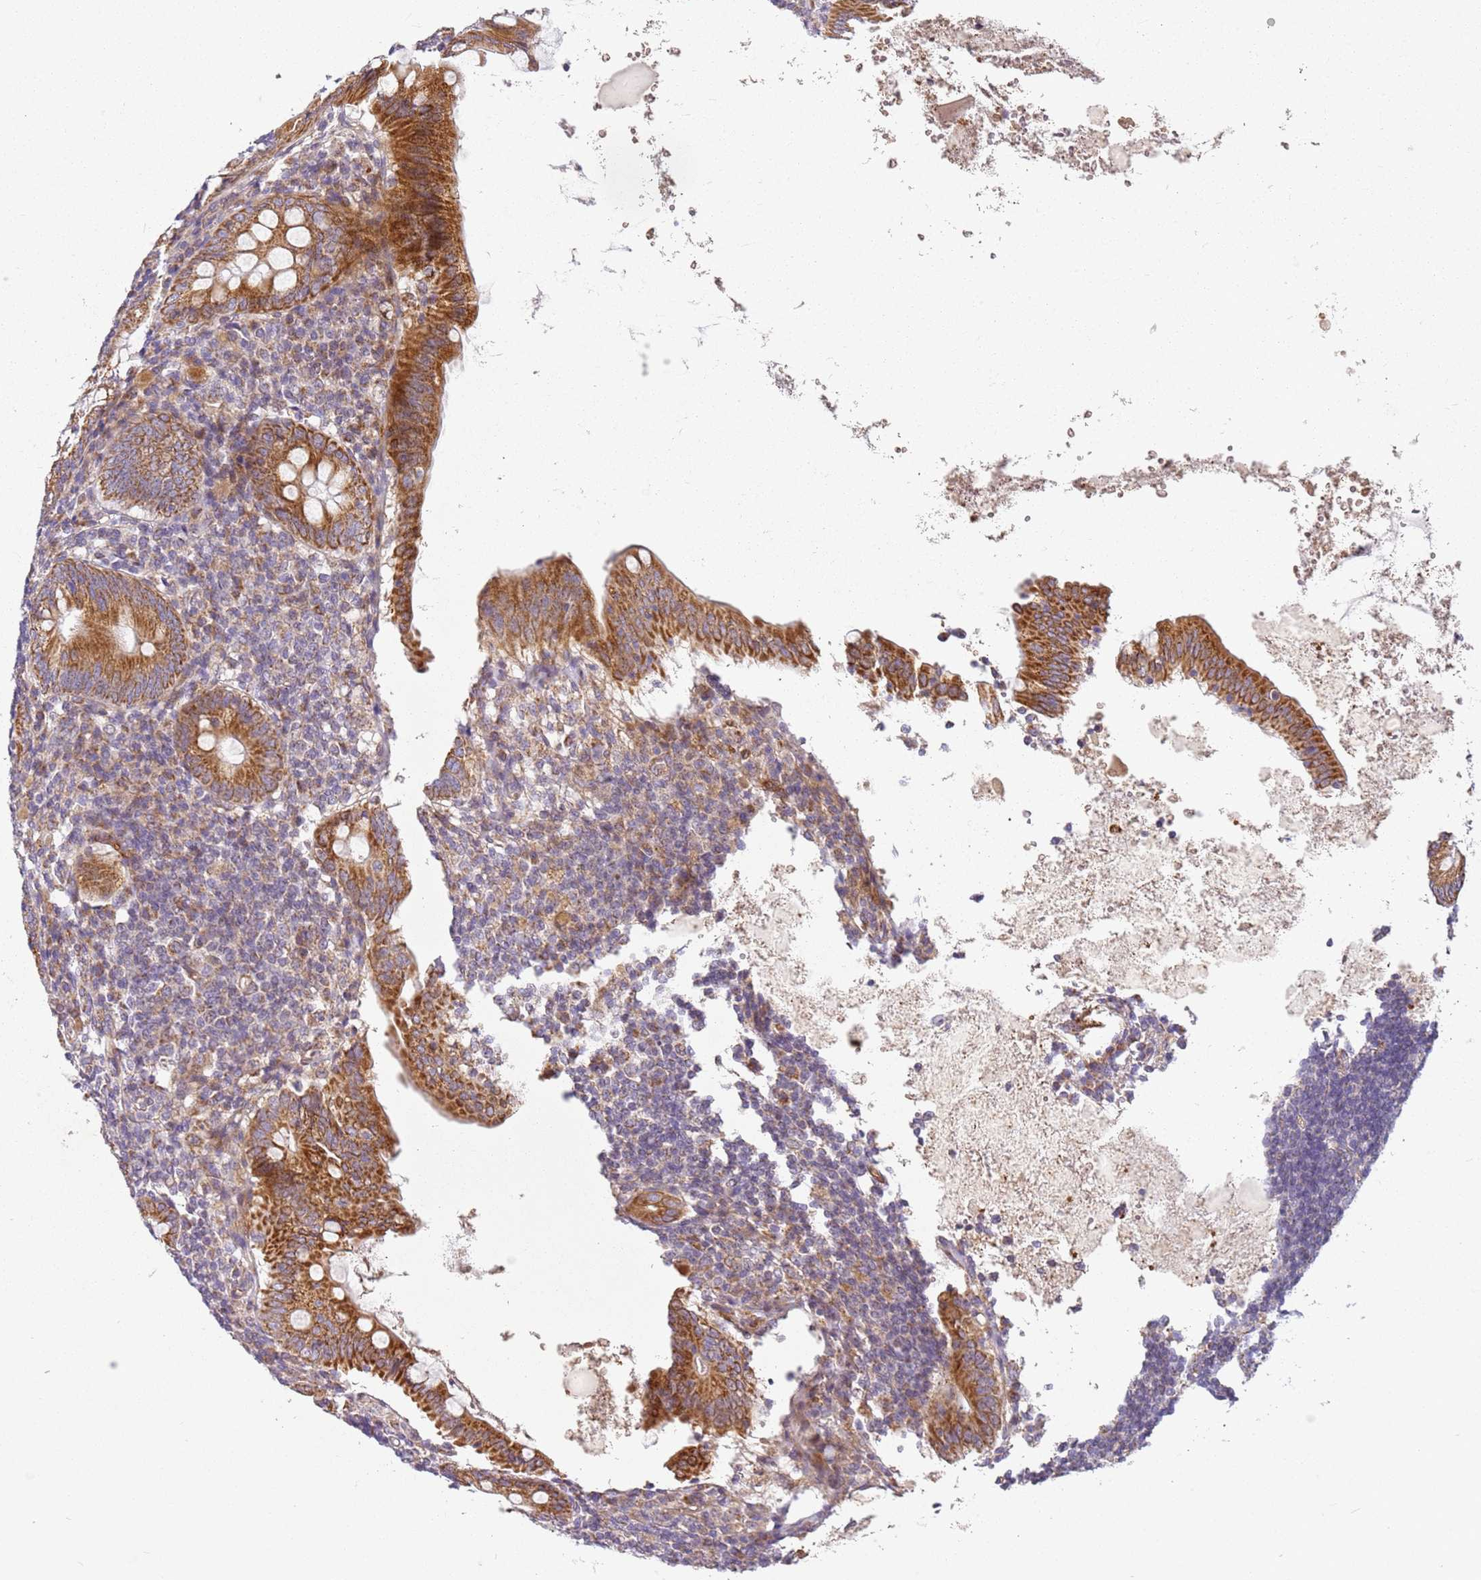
{"staining": {"intensity": "strong", "quantity": ">75%", "location": "cytoplasmic/membranous"}, "tissue": "appendix", "cell_type": "Glandular cells", "image_type": "normal", "snomed": [{"axis": "morphology", "description": "Normal tissue, NOS"}, {"axis": "topography", "description": "Appendix"}], "caption": "Immunohistochemical staining of unremarkable appendix exhibits high levels of strong cytoplasmic/membranous expression in about >75% of glandular cells.", "gene": "TMEM200C", "patient": {"sex": "female", "age": 54}}